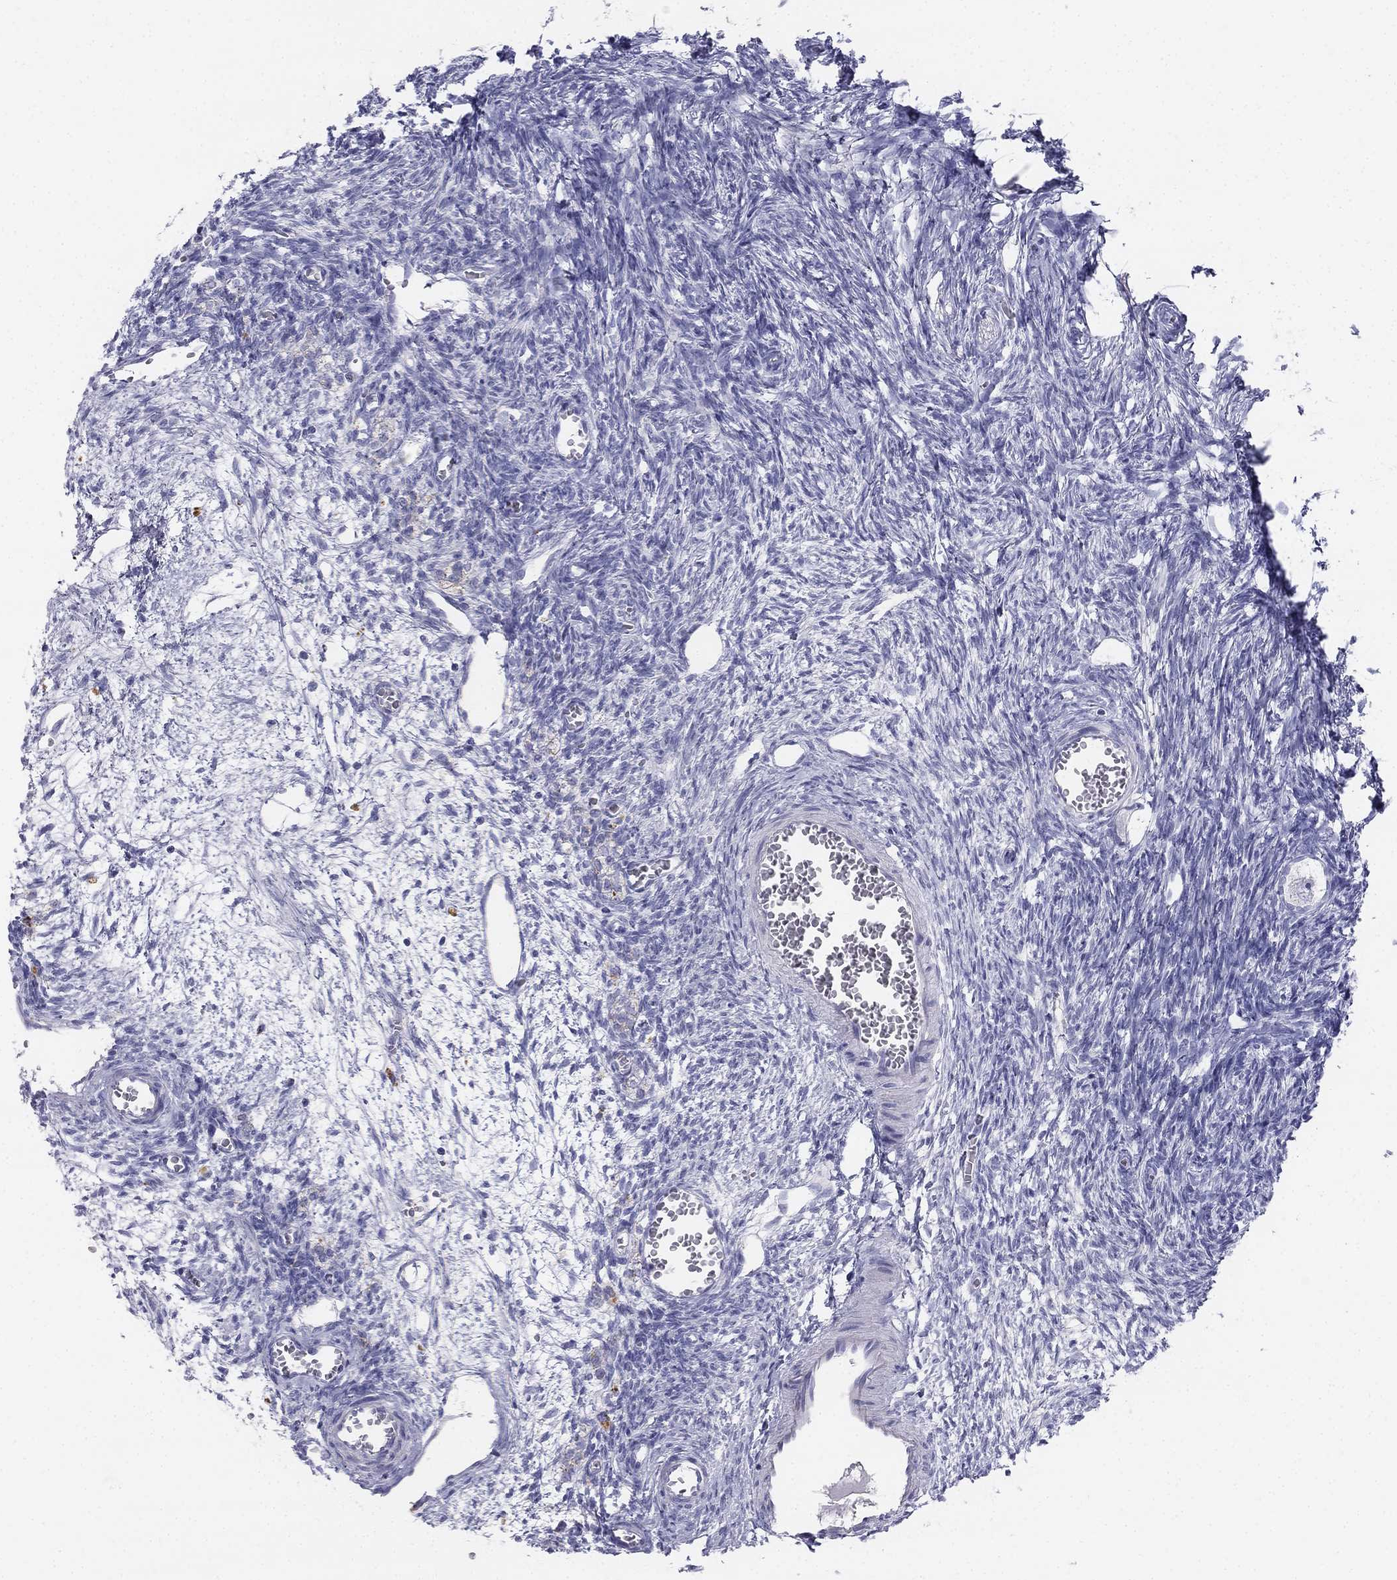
{"staining": {"intensity": "negative", "quantity": "none", "location": "none"}, "tissue": "ovary", "cell_type": "Follicle cells", "image_type": "normal", "snomed": [{"axis": "morphology", "description": "Normal tissue, NOS"}, {"axis": "topography", "description": "Ovary"}], "caption": "Immunohistochemistry of benign human ovary exhibits no expression in follicle cells.", "gene": "ALOXE3", "patient": {"sex": "female", "age": 27}}